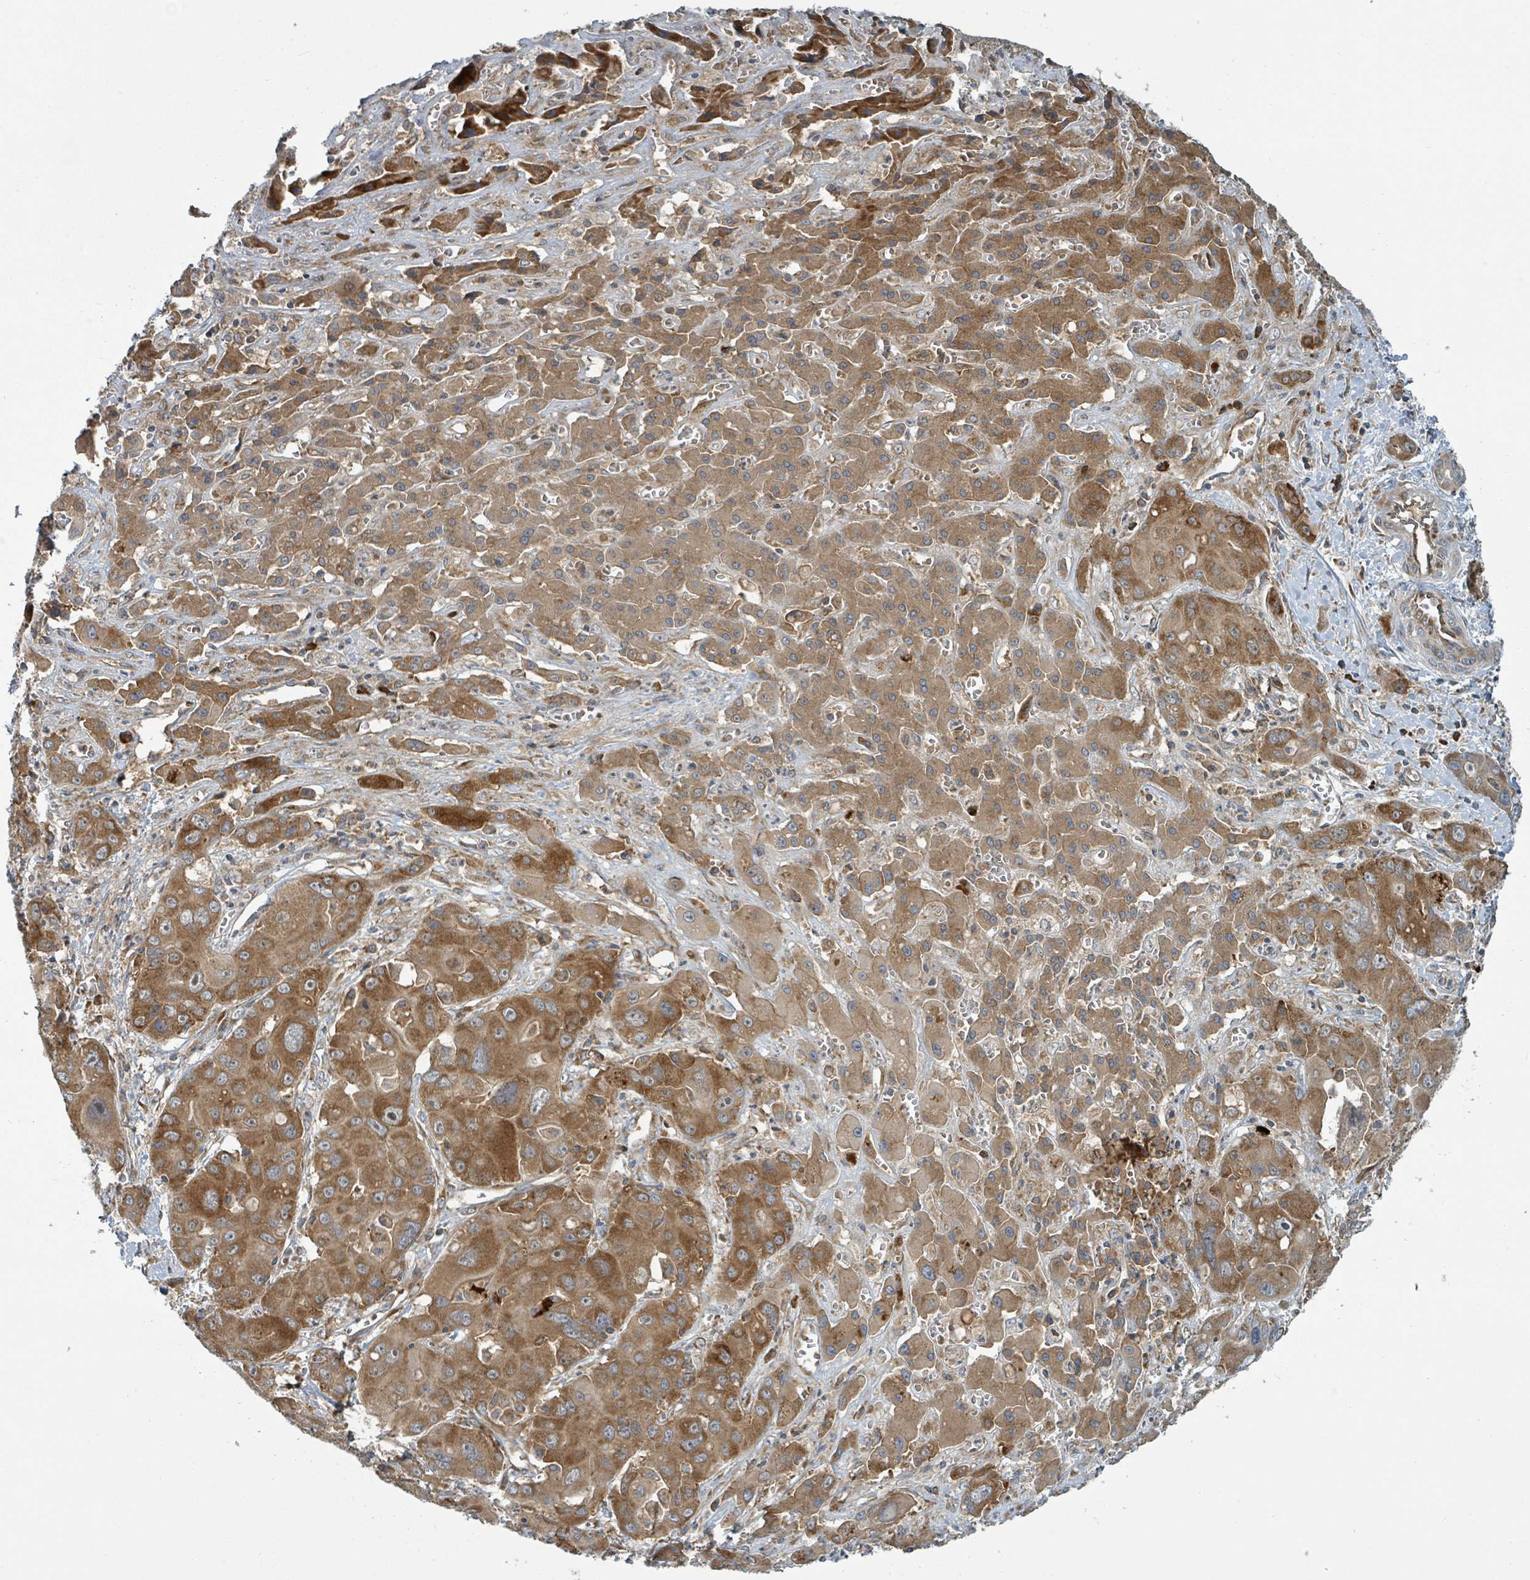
{"staining": {"intensity": "moderate", "quantity": ">75%", "location": "cytoplasmic/membranous"}, "tissue": "liver cancer", "cell_type": "Tumor cells", "image_type": "cancer", "snomed": [{"axis": "morphology", "description": "Cholangiocarcinoma"}, {"axis": "topography", "description": "Liver"}], "caption": "DAB immunohistochemical staining of cholangiocarcinoma (liver) shows moderate cytoplasmic/membranous protein positivity in approximately >75% of tumor cells.", "gene": "OR51E1", "patient": {"sex": "male", "age": 67}}